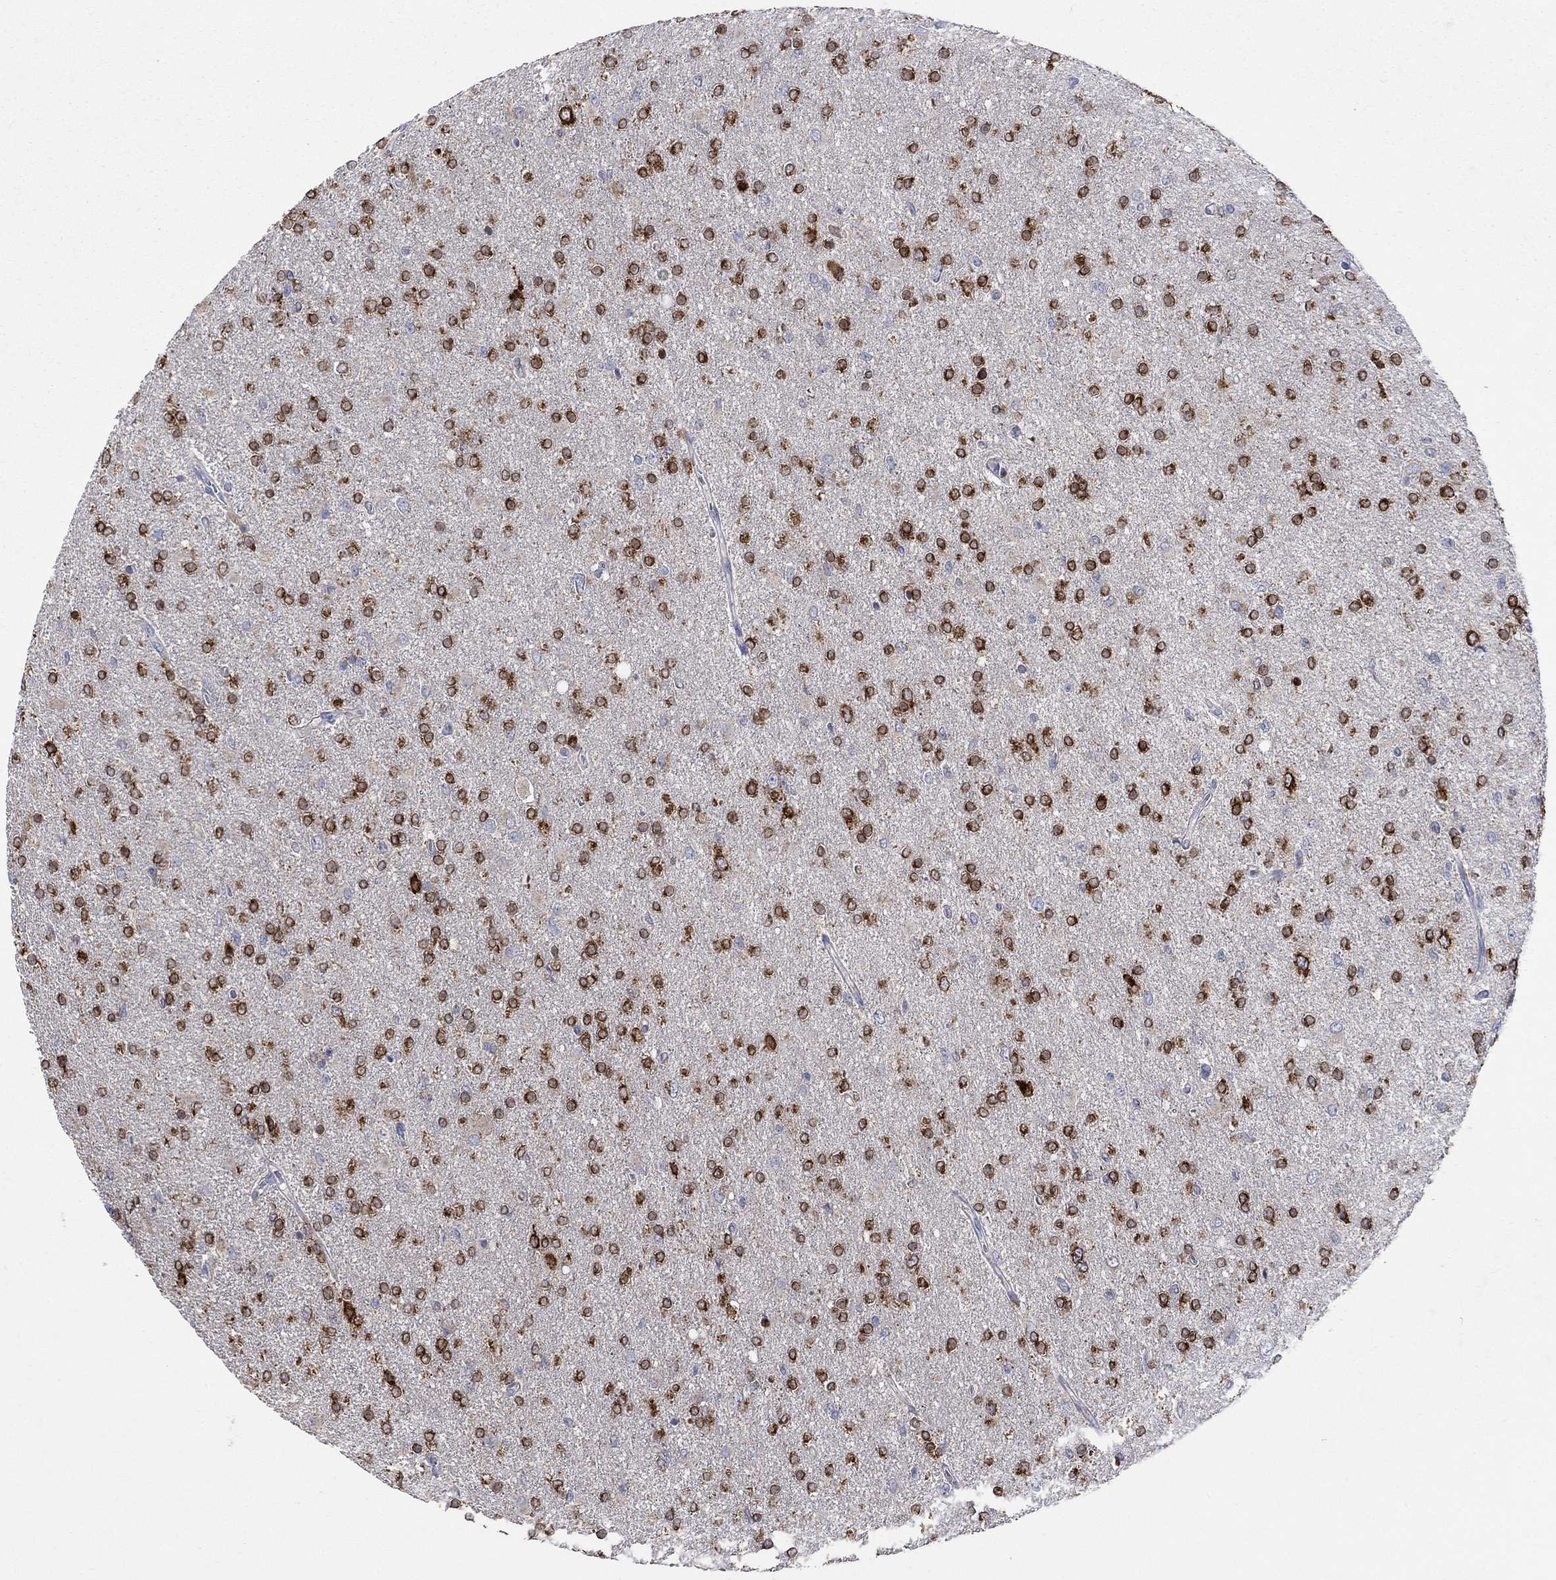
{"staining": {"intensity": "strong", "quantity": ">75%", "location": "cytoplasmic/membranous"}, "tissue": "glioma", "cell_type": "Tumor cells", "image_type": "cancer", "snomed": [{"axis": "morphology", "description": "Glioma, malignant, High grade"}, {"axis": "topography", "description": "Cerebral cortex"}], "caption": "Protein analysis of high-grade glioma (malignant) tissue shows strong cytoplasmic/membranous expression in about >75% of tumor cells. (brown staining indicates protein expression, while blue staining denotes nuclei).", "gene": "UGT8", "patient": {"sex": "male", "age": 70}}